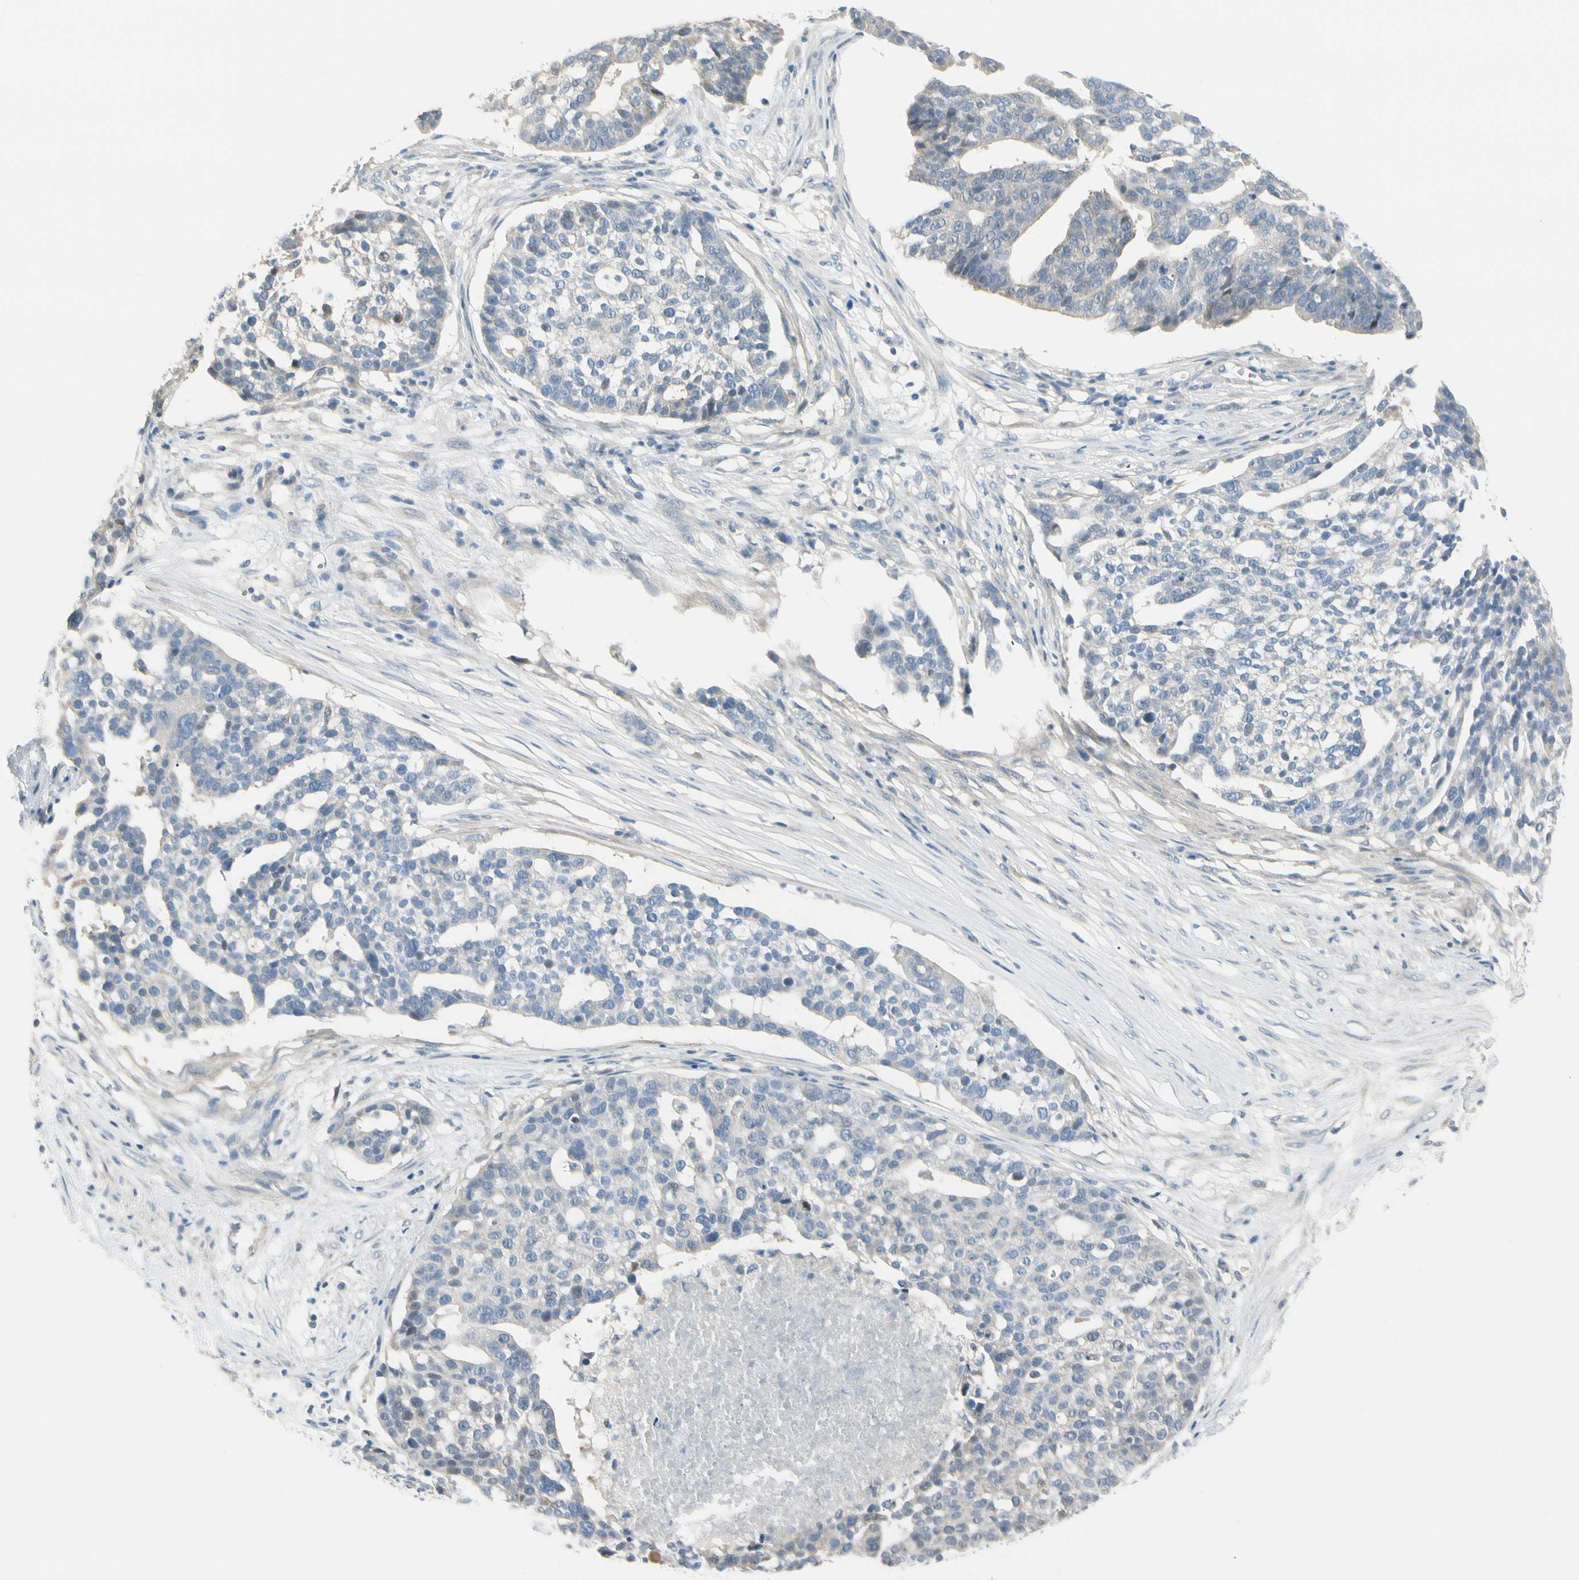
{"staining": {"intensity": "negative", "quantity": "none", "location": "none"}, "tissue": "ovarian cancer", "cell_type": "Tumor cells", "image_type": "cancer", "snomed": [{"axis": "morphology", "description": "Cystadenocarcinoma, serous, NOS"}, {"axis": "topography", "description": "Ovary"}], "caption": "Tumor cells are negative for protein expression in human ovarian cancer.", "gene": "CYP2E1", "patient": {"sex": "female", "age": 59}}